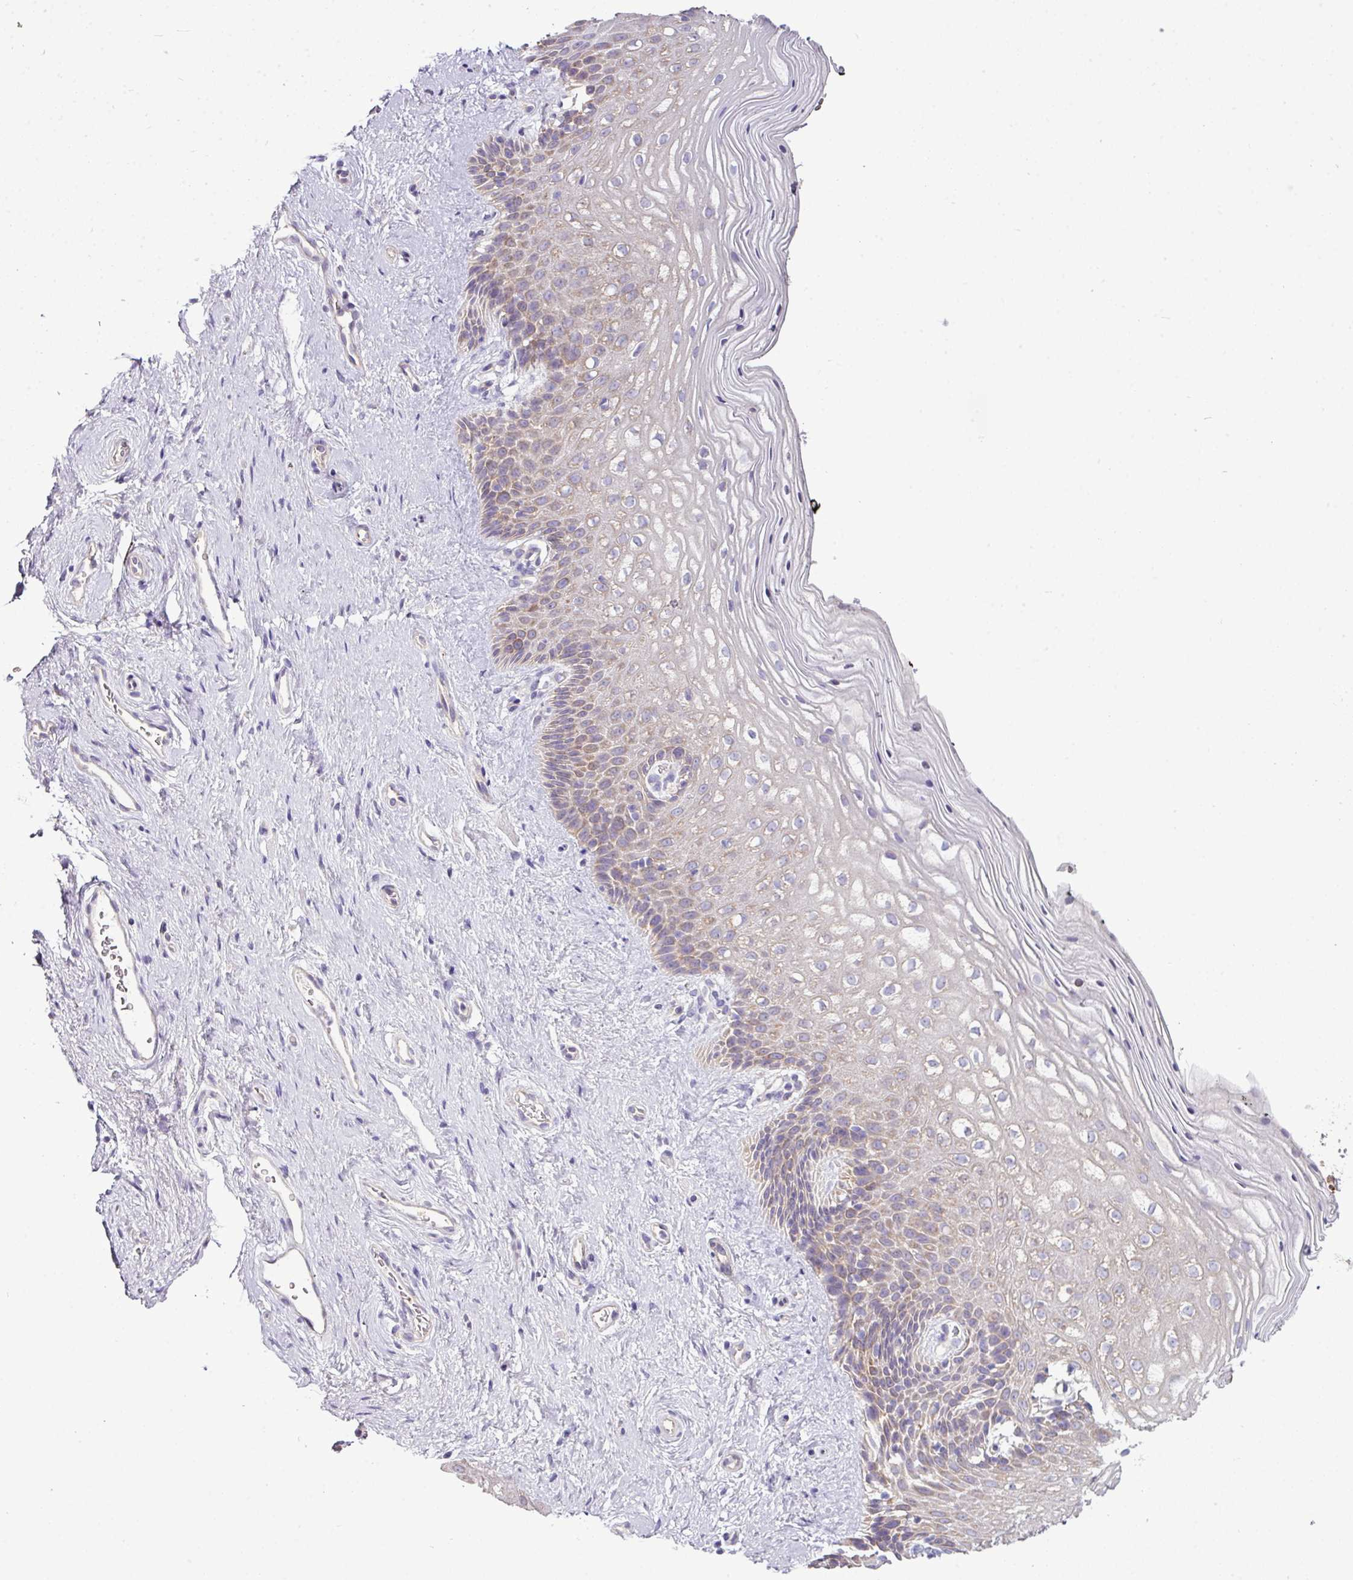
{"staining": {"intensity": "weak", "quantity": "<25%", "location": "cytoplasmic/membranous"}, "tissue": "vagina", "cell_type": "Squamous epithelial cells", "image_type": "normal", "snomed": [{"axis": "morphology", "description": "Normal tissue, NOS"}, {"axis": "topography", "description": "Vagina"}], "caption": "Squamous epithelial cells show no significant expression in benign vagina.", "gene": "AGAP4", "patient": {"sex": "female", "age": 47}}